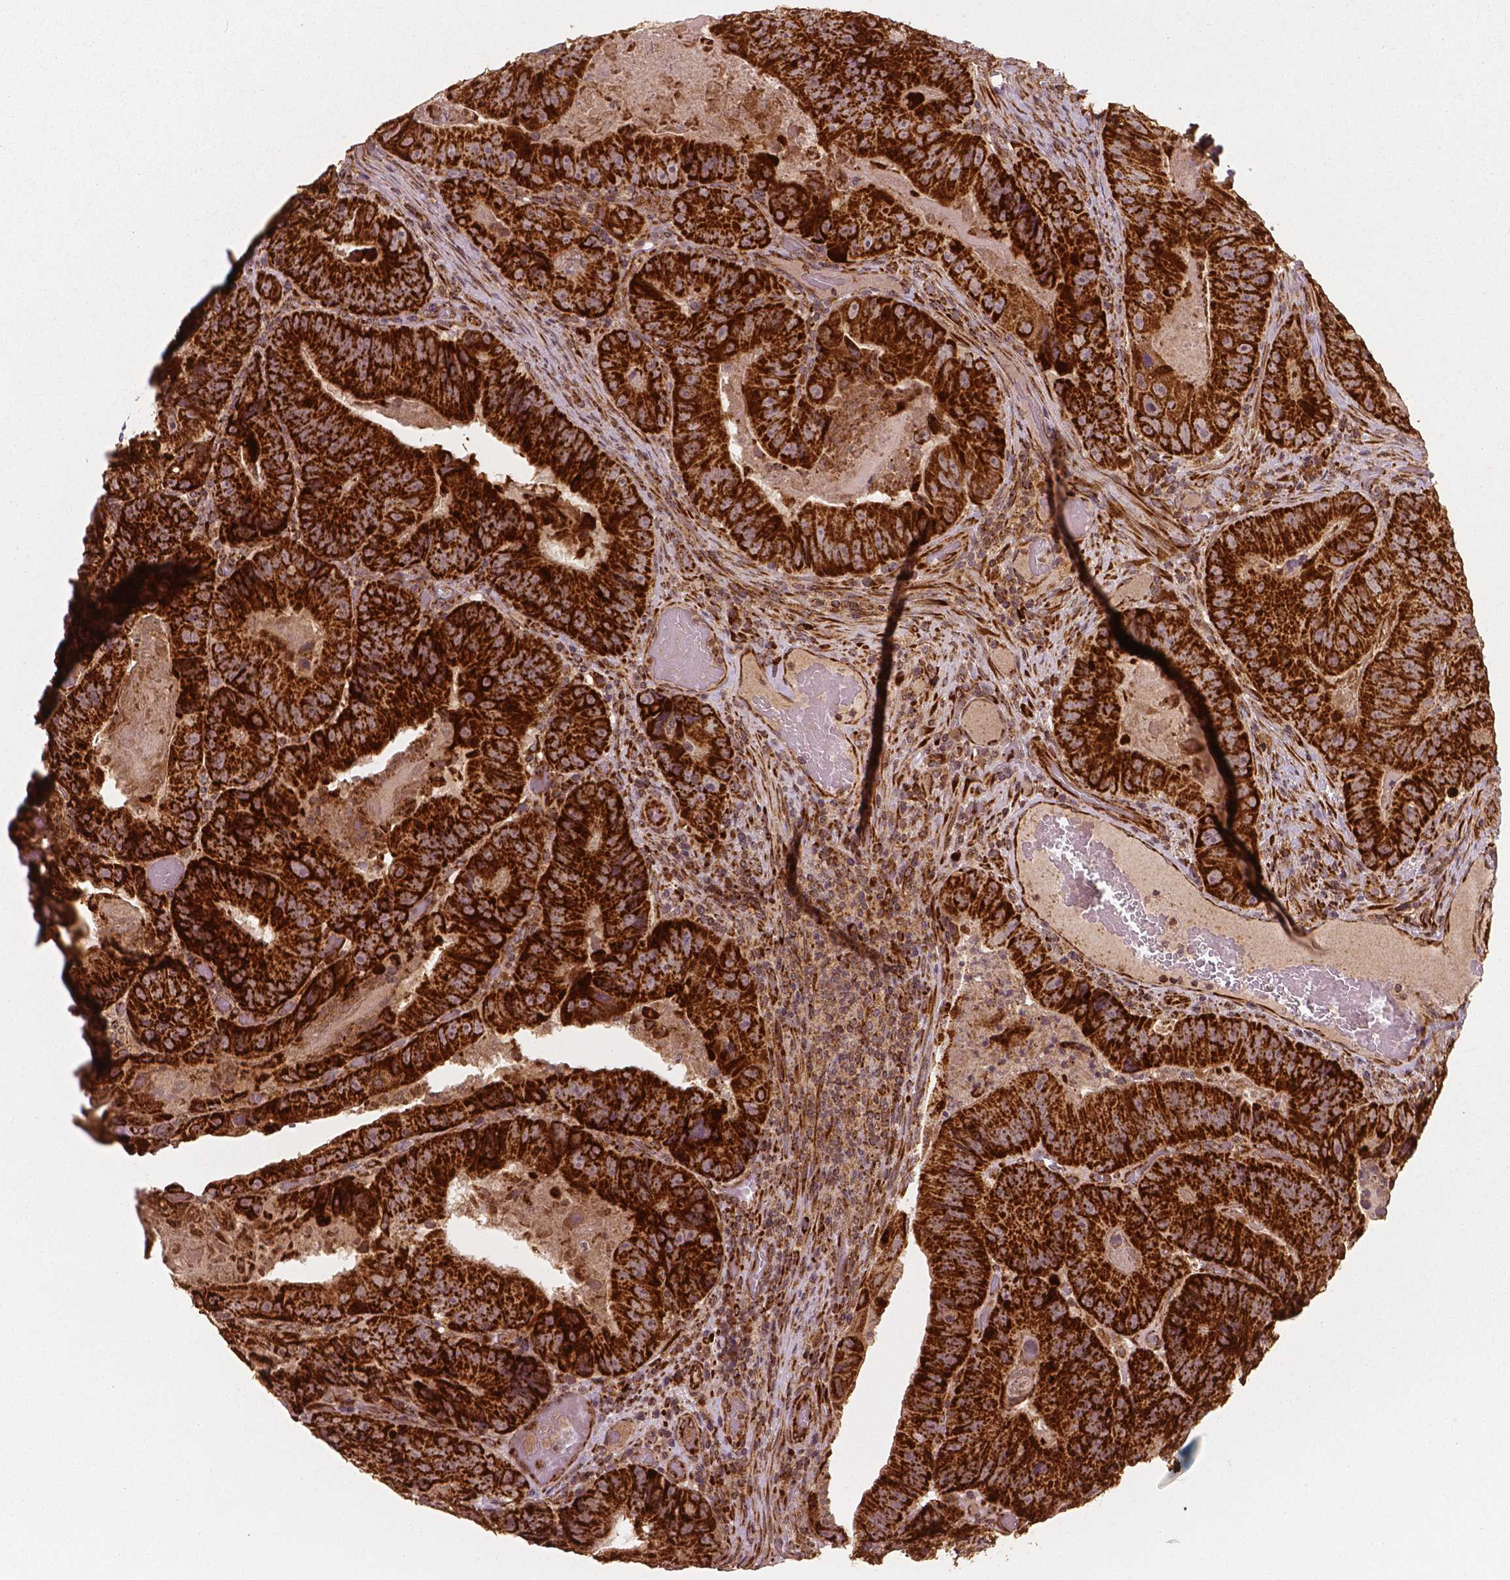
{"staining": {"intensity": "strong", "quantity": ">75%", "location": "cytoplasmic/membranous"}, "tissue": "colorectal cancer", "cell_type": "Tumor cells", "image_type": "cancer", "snomed": [{"axis": "morphology", "description": "Adenocarcinoma, NOS"}, {"axis": "topography", "description": "Colon"}], "caption": "Protein staining demonstrates strong cytoplasmic/membranous expression in about >75% of tumor cells in colorectal adenocarcinoma. The staining was performed using DAB, with brown indicating positive protein expression. Nuclei are stained blue with hematoxylin.", "gene": "PGAM5", "patient": {"sex": "female", "age": 86}}